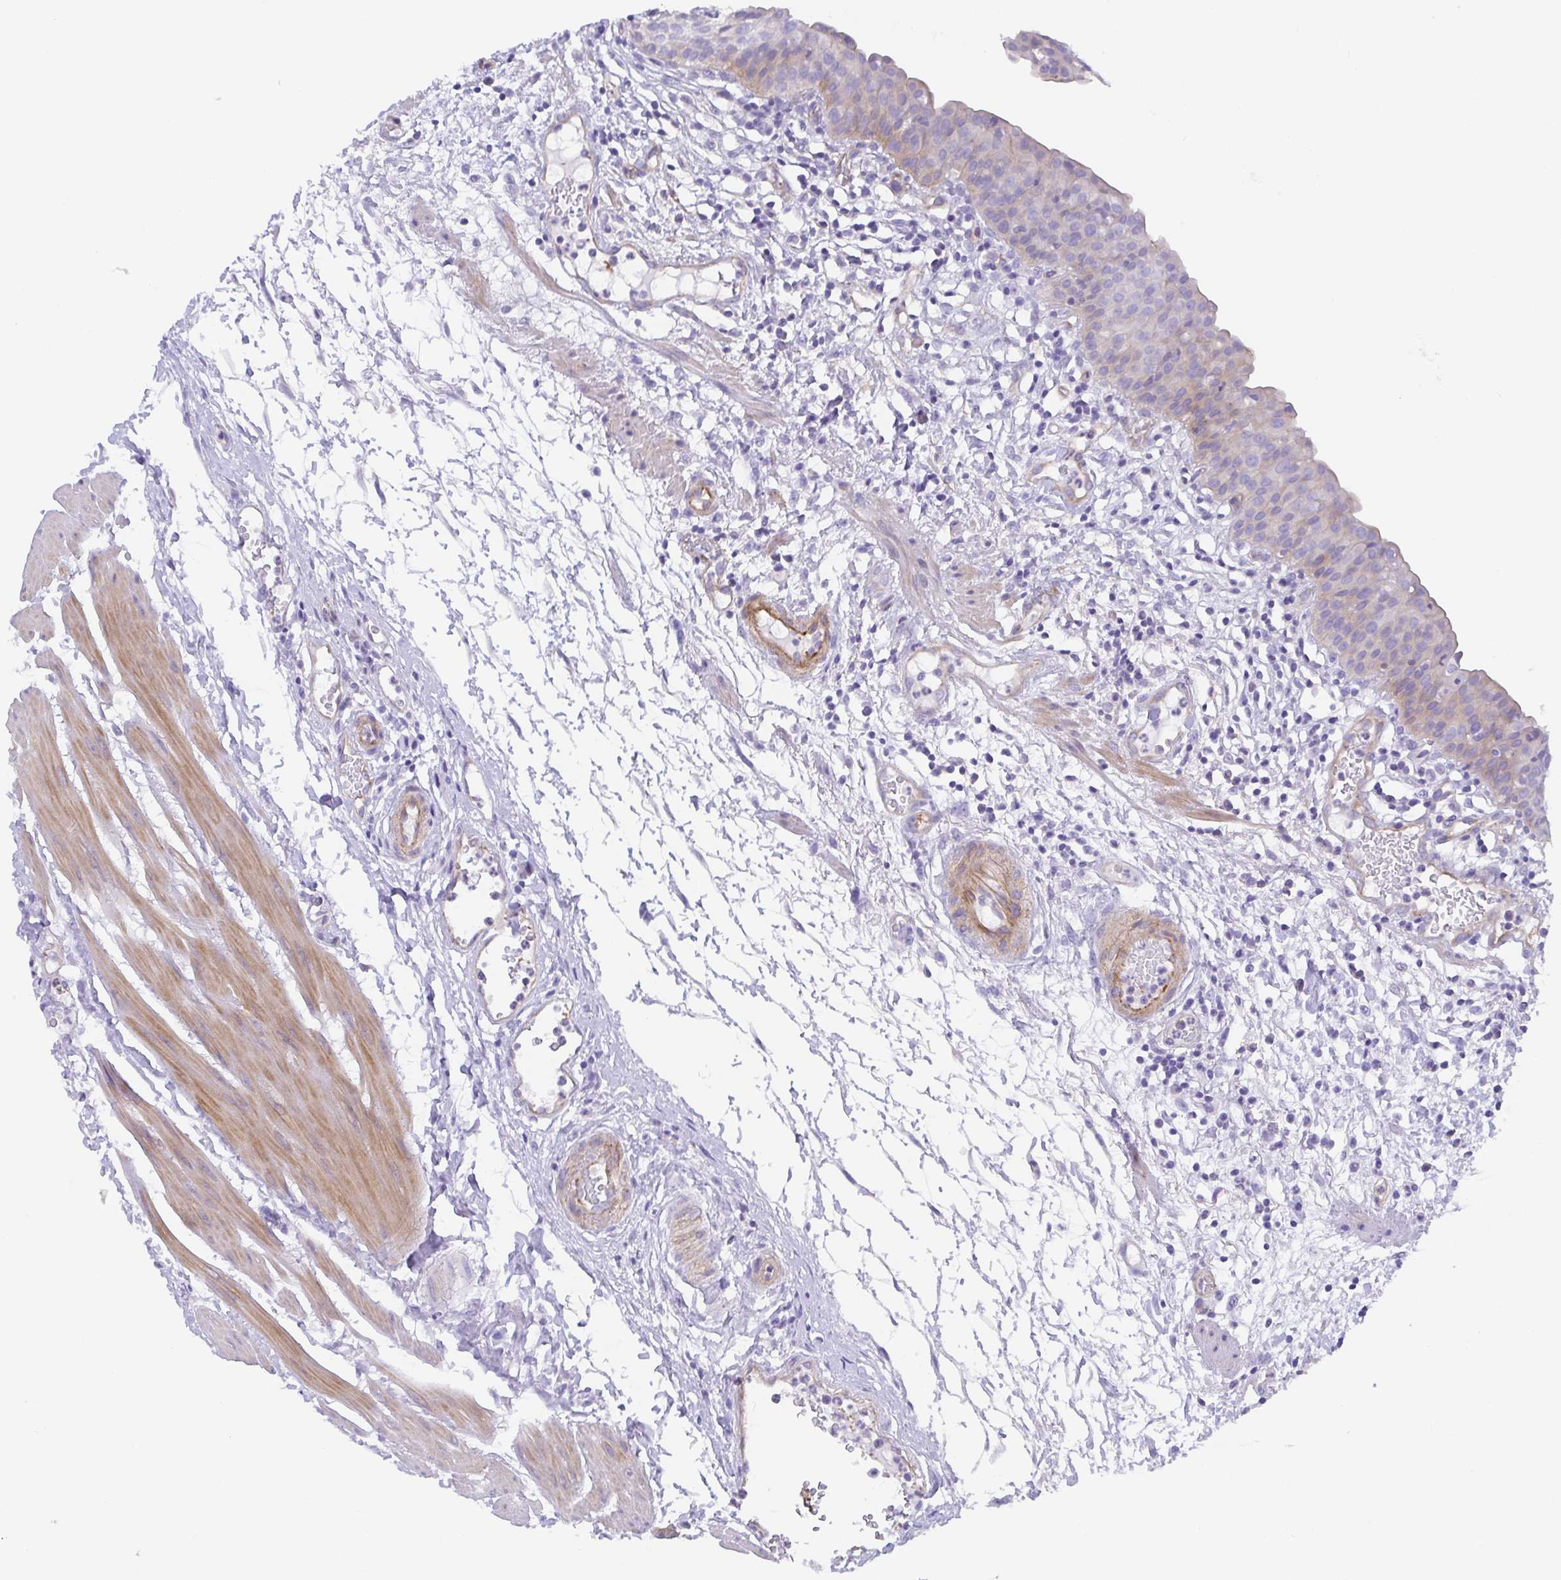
{"staining": {"intensity": "negative", "quantity": "none", "location": "none"}, "tissue": "urinary bladder", "cell_type": "Urothelial cells", "image_type": "normal", "snomed": [{"axis": "morphology", "description": "Normal tissue, NOS"}, {"axis": "morphology", "description": "Inflammation, NOS"}, {"axis": "topography", "description": "Urinary bladder"}], "caption": "Immunohistochemistry (IHC) image of normal urinary bladder stained for a protein (brown), which shows no expression in urothelial cells.", "gene": "TRAM2", "patient": {"sex": "male", "age": 57}}